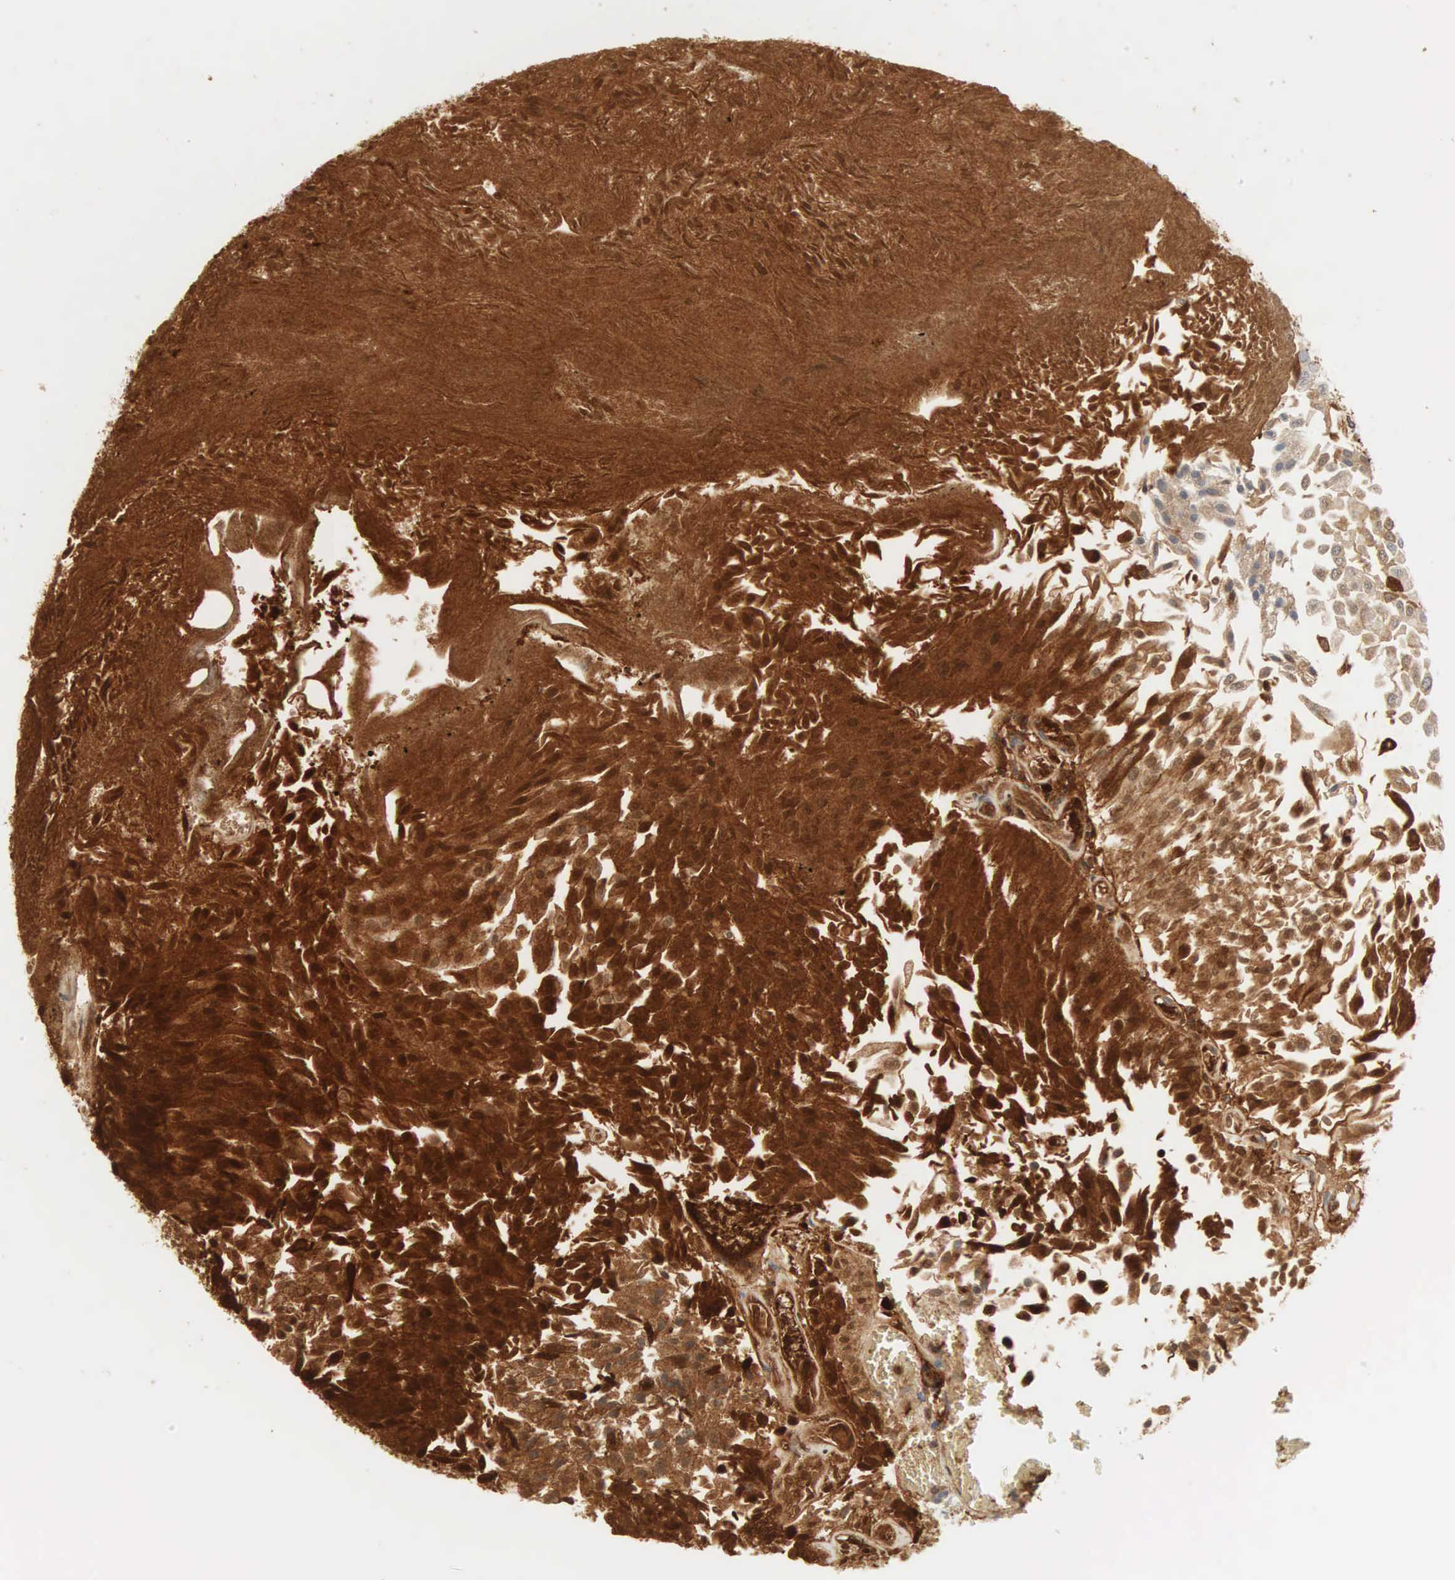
{"staining": {"intensity": "strong", "quantity": "25%-75%", "location": "cytoplasmic/membranous"}, "tissue": "urothelial cancer", "cell_type": "Tumor cells", "image_type": "cancer", "snomed": [{"axis": "morphology", "description": "Urothelial carcinoma, Low grade"}, {"axis": "topography", "description": "Urinary bladder"}], "caption": "A micrograph of human urothelial cancer stained for a protein reveals strong cytoplasmic/membranous brown staining in tumor cells.", "gene": "IGLC3", "patient": {"sex": "male", "age": 86}}